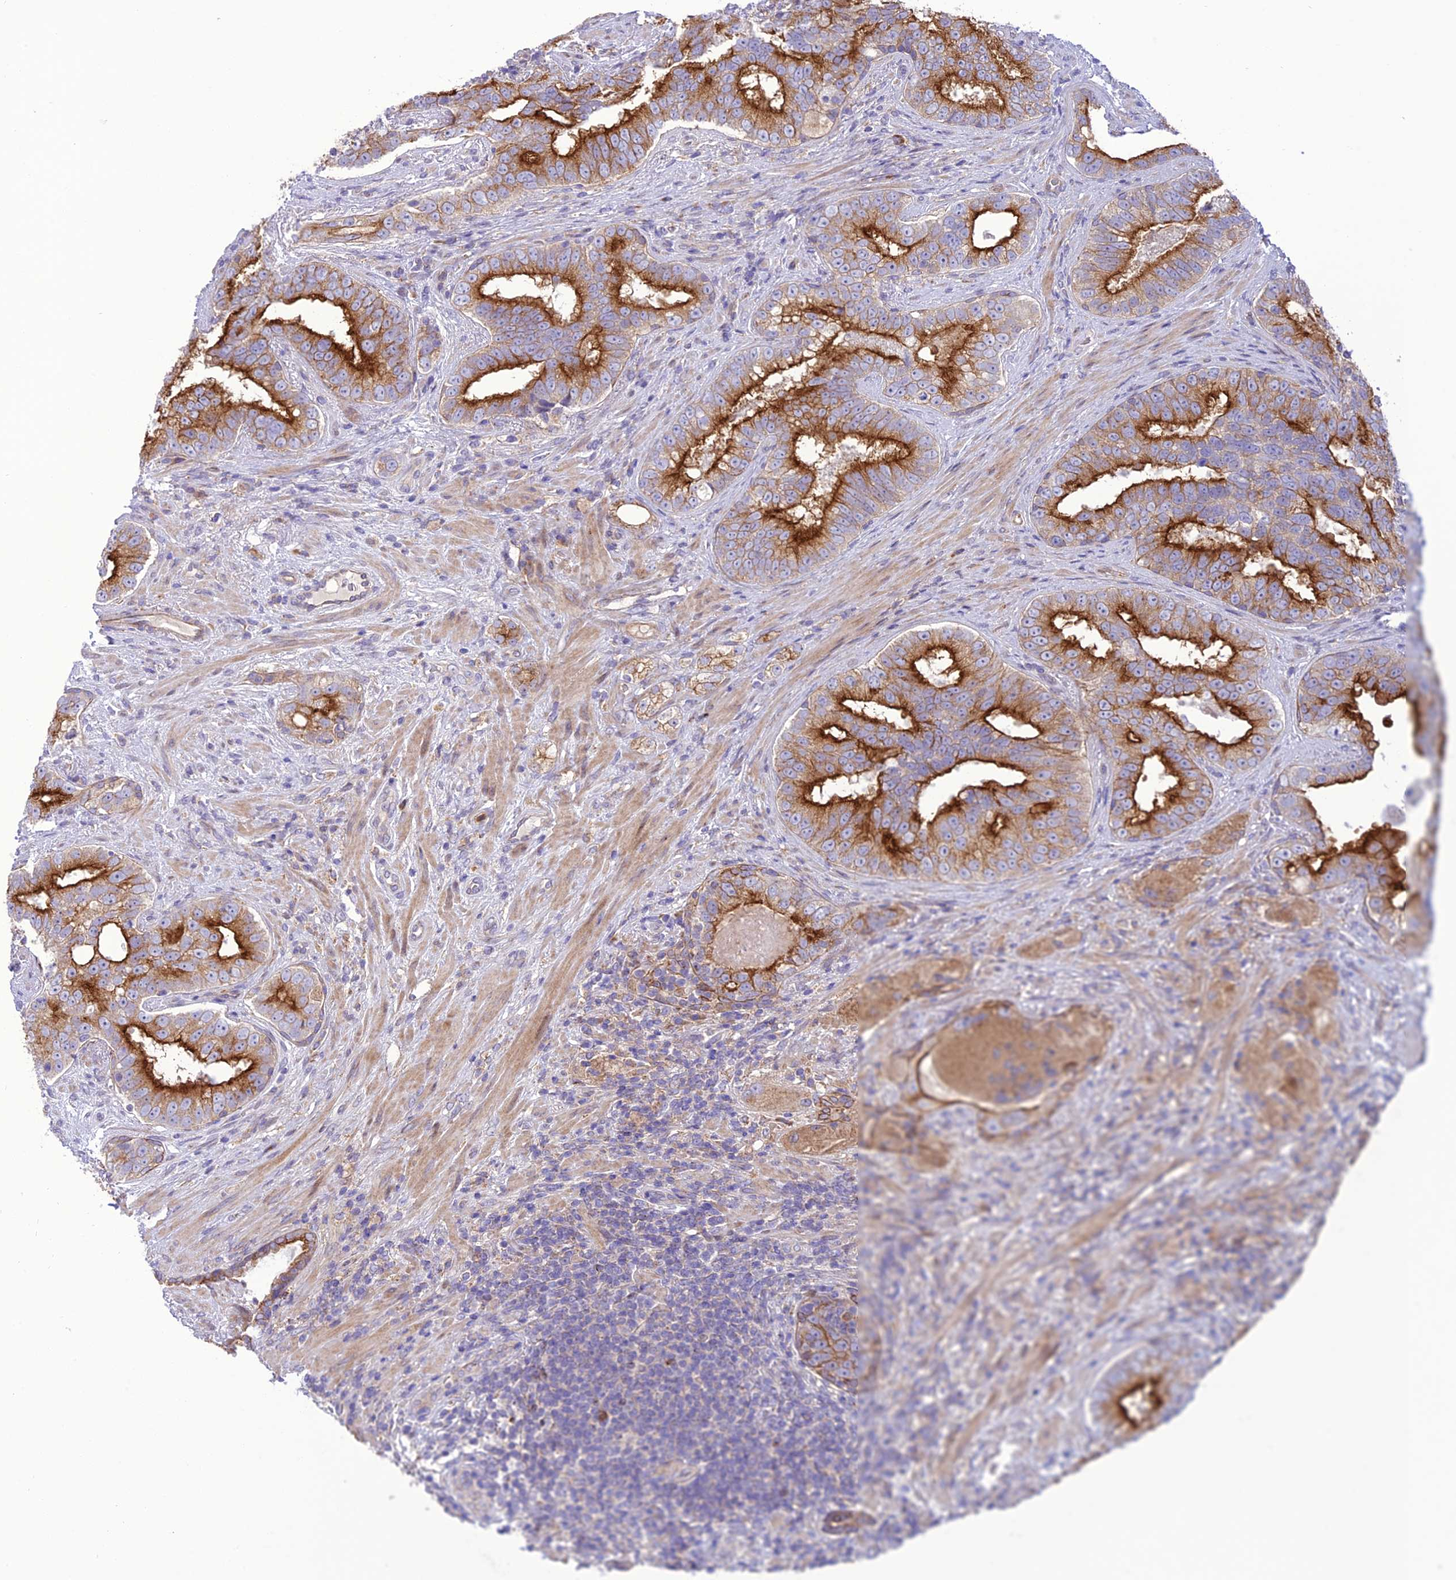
{"staining": {"intensity": "strong", "quantity": "25%-75%", "location": "cytoplasmic/membranous"}, "tissue": "prostate cancer", "cell_type": "Tumor cells", "image_type": "cancer", "snomed": [{"axis": "morphology", "description": "Adenocarcinoma, High grade"}, {"axis": "topography", "description": "Prostate"}], "caption": "Human prostate cancer (adenocarcinoma (high-grade)) stained with a brown dye demonstrates strong cytoplasmic/membranous positive positivity in about 25%-75% of tumor cells.", "gene": "JMY", "patient": {"sex": "male", "age": 70}}